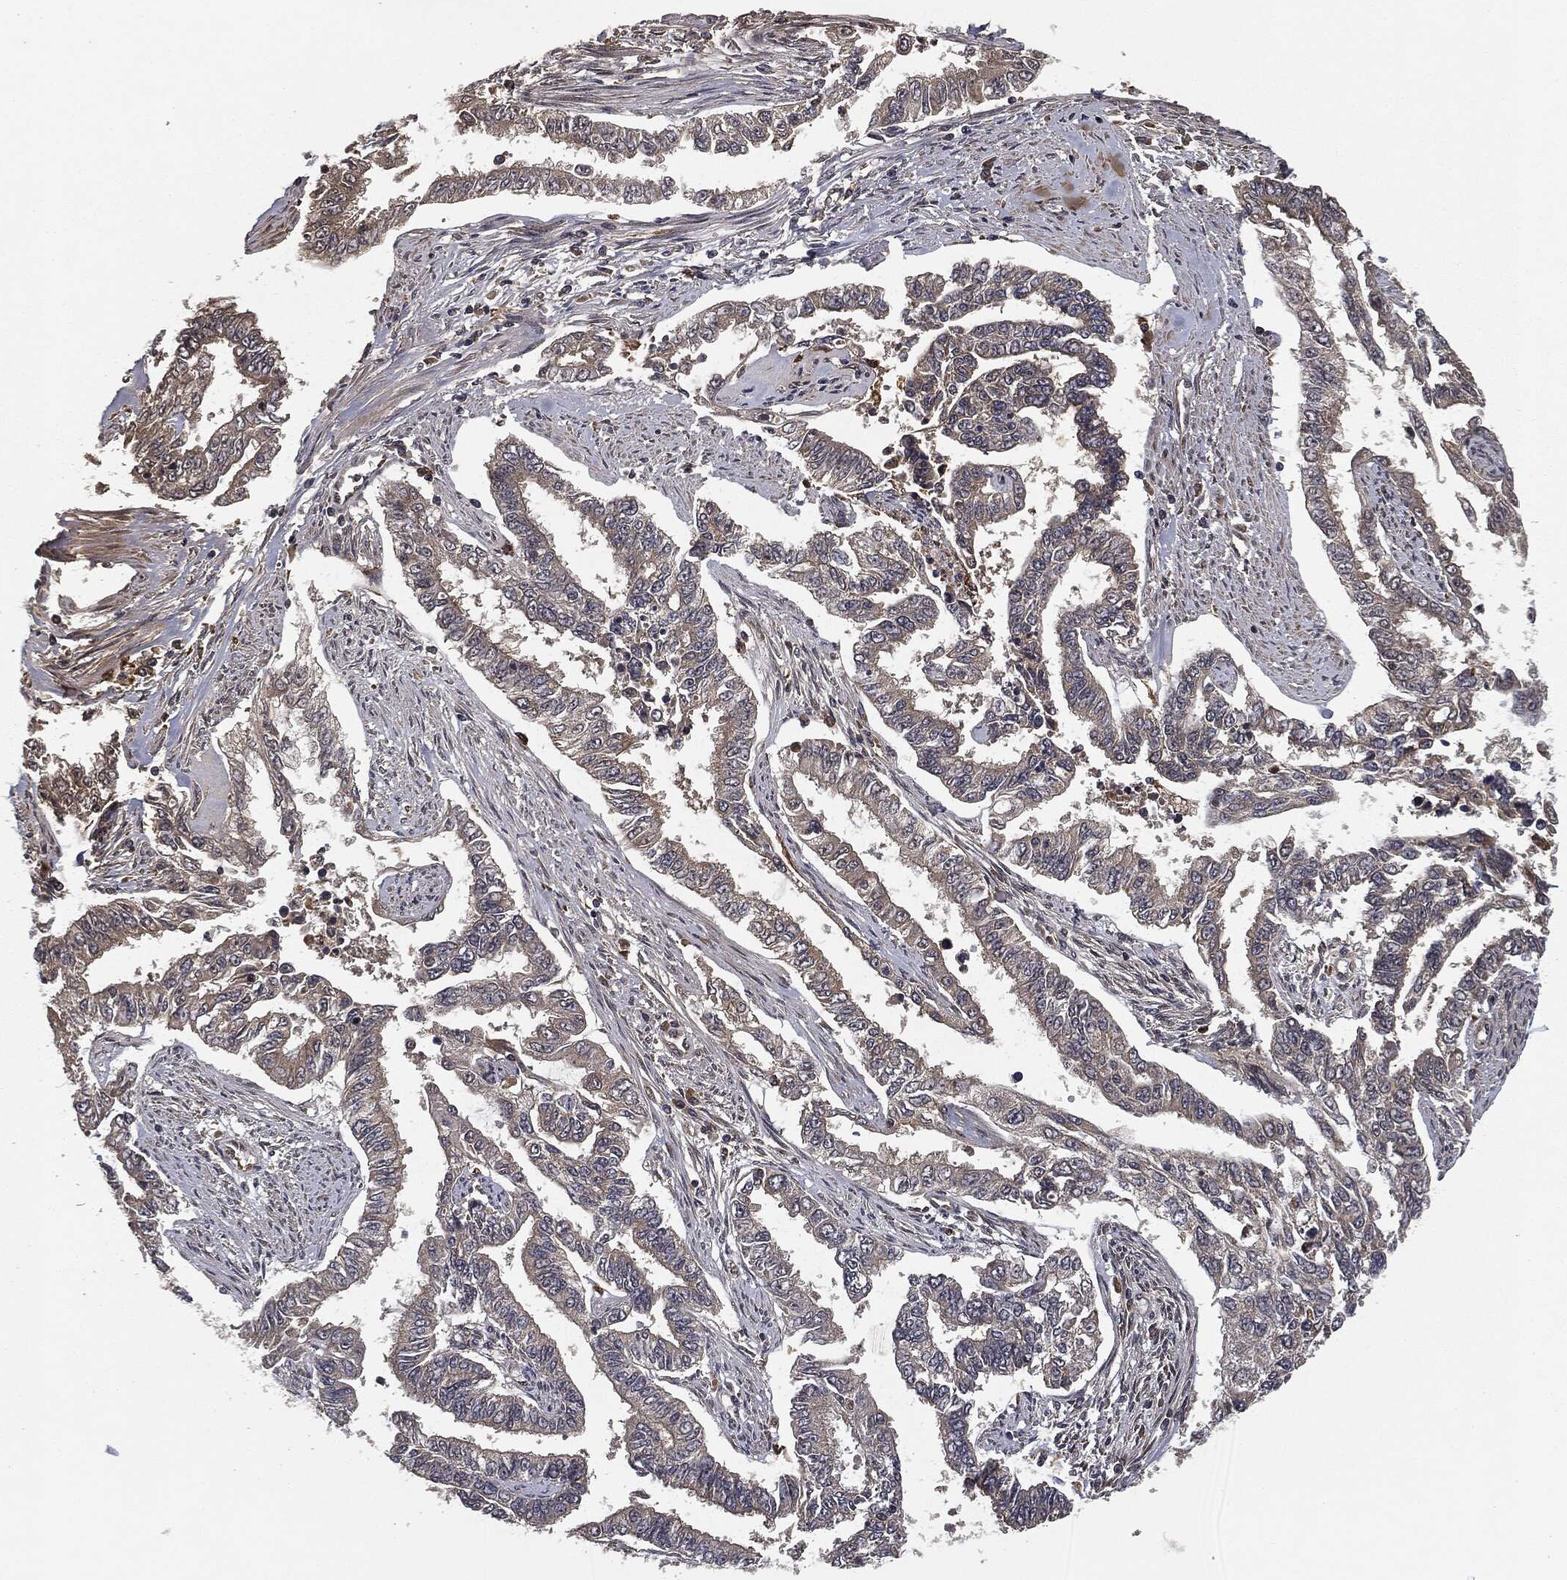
{"staining": {"intensity": "weak", "quantity": "25%-75%", "location": "cytoplasmic/membranous"}, "tissue": "endometrial cancer", "cell_type": "Tumor cells", "image_type": "cancer", "snomed": [{"axis": "morphology", "description": "Adenocarcinoma, NOS"}, {"axis": "topography", "description": "Uterus"}], "caption": "Tumor cells exhibit low levels of weak cytoplasmic/membranous positivity in about 25%-75% of cells in adenocarcinoma (endometrial). (DAB IHC, brown staining for protein, blue staining for nuclei).", "gene": "MIER2", "patient": {"sex": "female", "age": 59}}